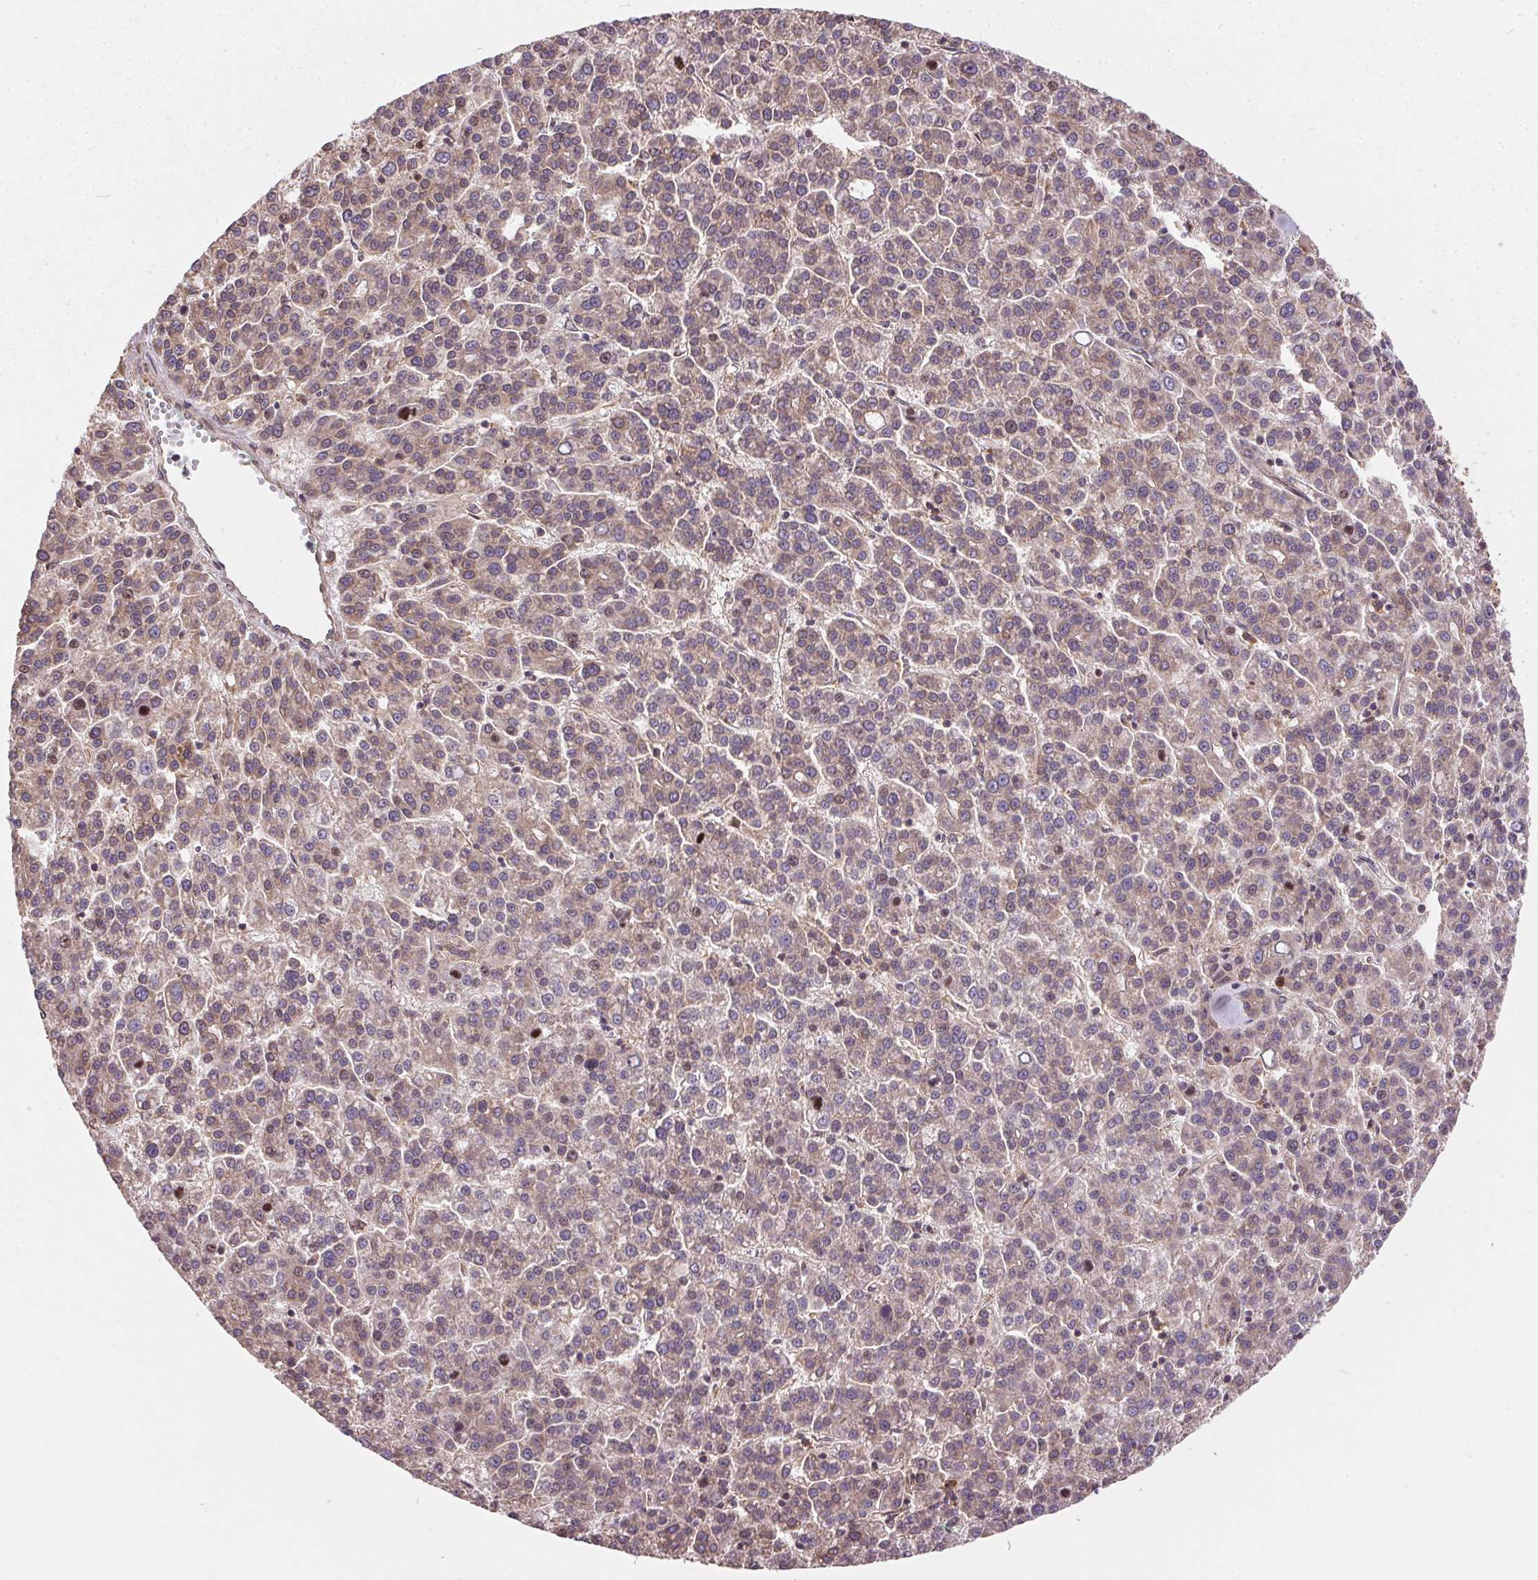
{"staining": {"intensity": "weak", "quantity": ">75%", "location": "cytoplasmic/membranous"}, "tissue": "liver cancer", "cell_type": "Tumor cells", "image_type": "cancer", "snomed": [{"axis": "morphology", "description": "Carcinoma, Hepatocellular, NOS"}, {"axis": "topography", "description": "Liver"}], "caption": "Immunohistochemistry micrograph of hepatocellular carcinoma (liver) stained for a protein (brown), which demonstrates low levels of weak cytoplasmic/membranous staining in approximately >75% of tumor cells.", "gene": "EIF2S1", "patient": {"sex": "female", "age": 58}}